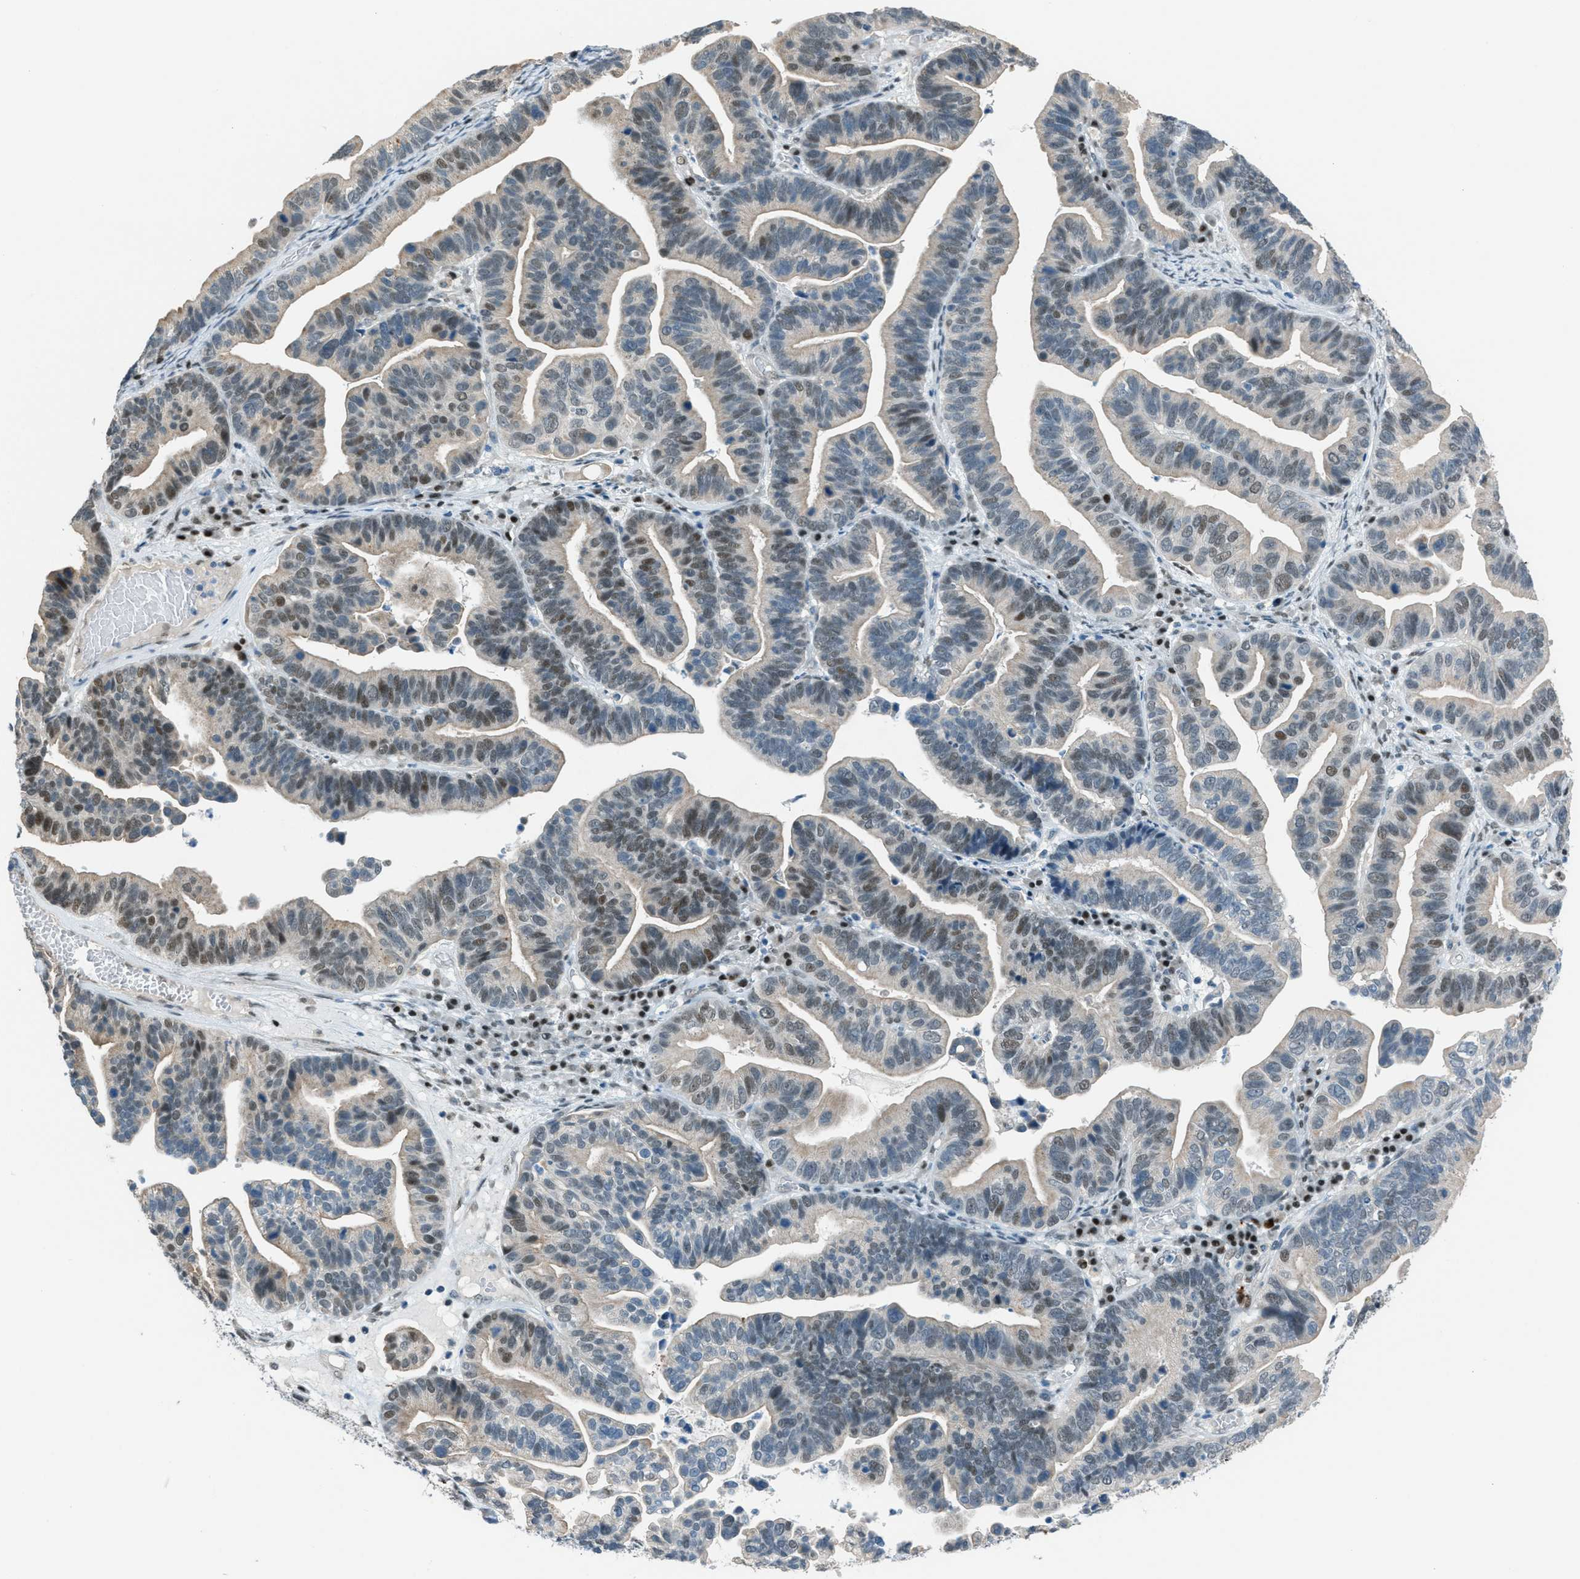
{"staining": {"intensity": "weak", "quantity": "25%-75%", "location": "cytoplasmic/membranous,nuclear"}, "tissue": "ovarian cancer", "cell_type": "Tumor cells", "image_type": "cancer", "snomed": [{"axis": "morphology", "description": "Cystadenocarcinoma, serous, NOS"}, {"axis": "topography", "description": "Ovary"}], "caption": "Protein staining reveals weak cytoplasmic/membranous and nuclear expression in approximately 25%-75% of tumor cells in serous cystadenocarcinoma (ovarian). (DAB IHC, brown staining for protein, blue staining for nuclei).", "gene": "TCF3", "patient": {"sex": "female", "age": 56}}